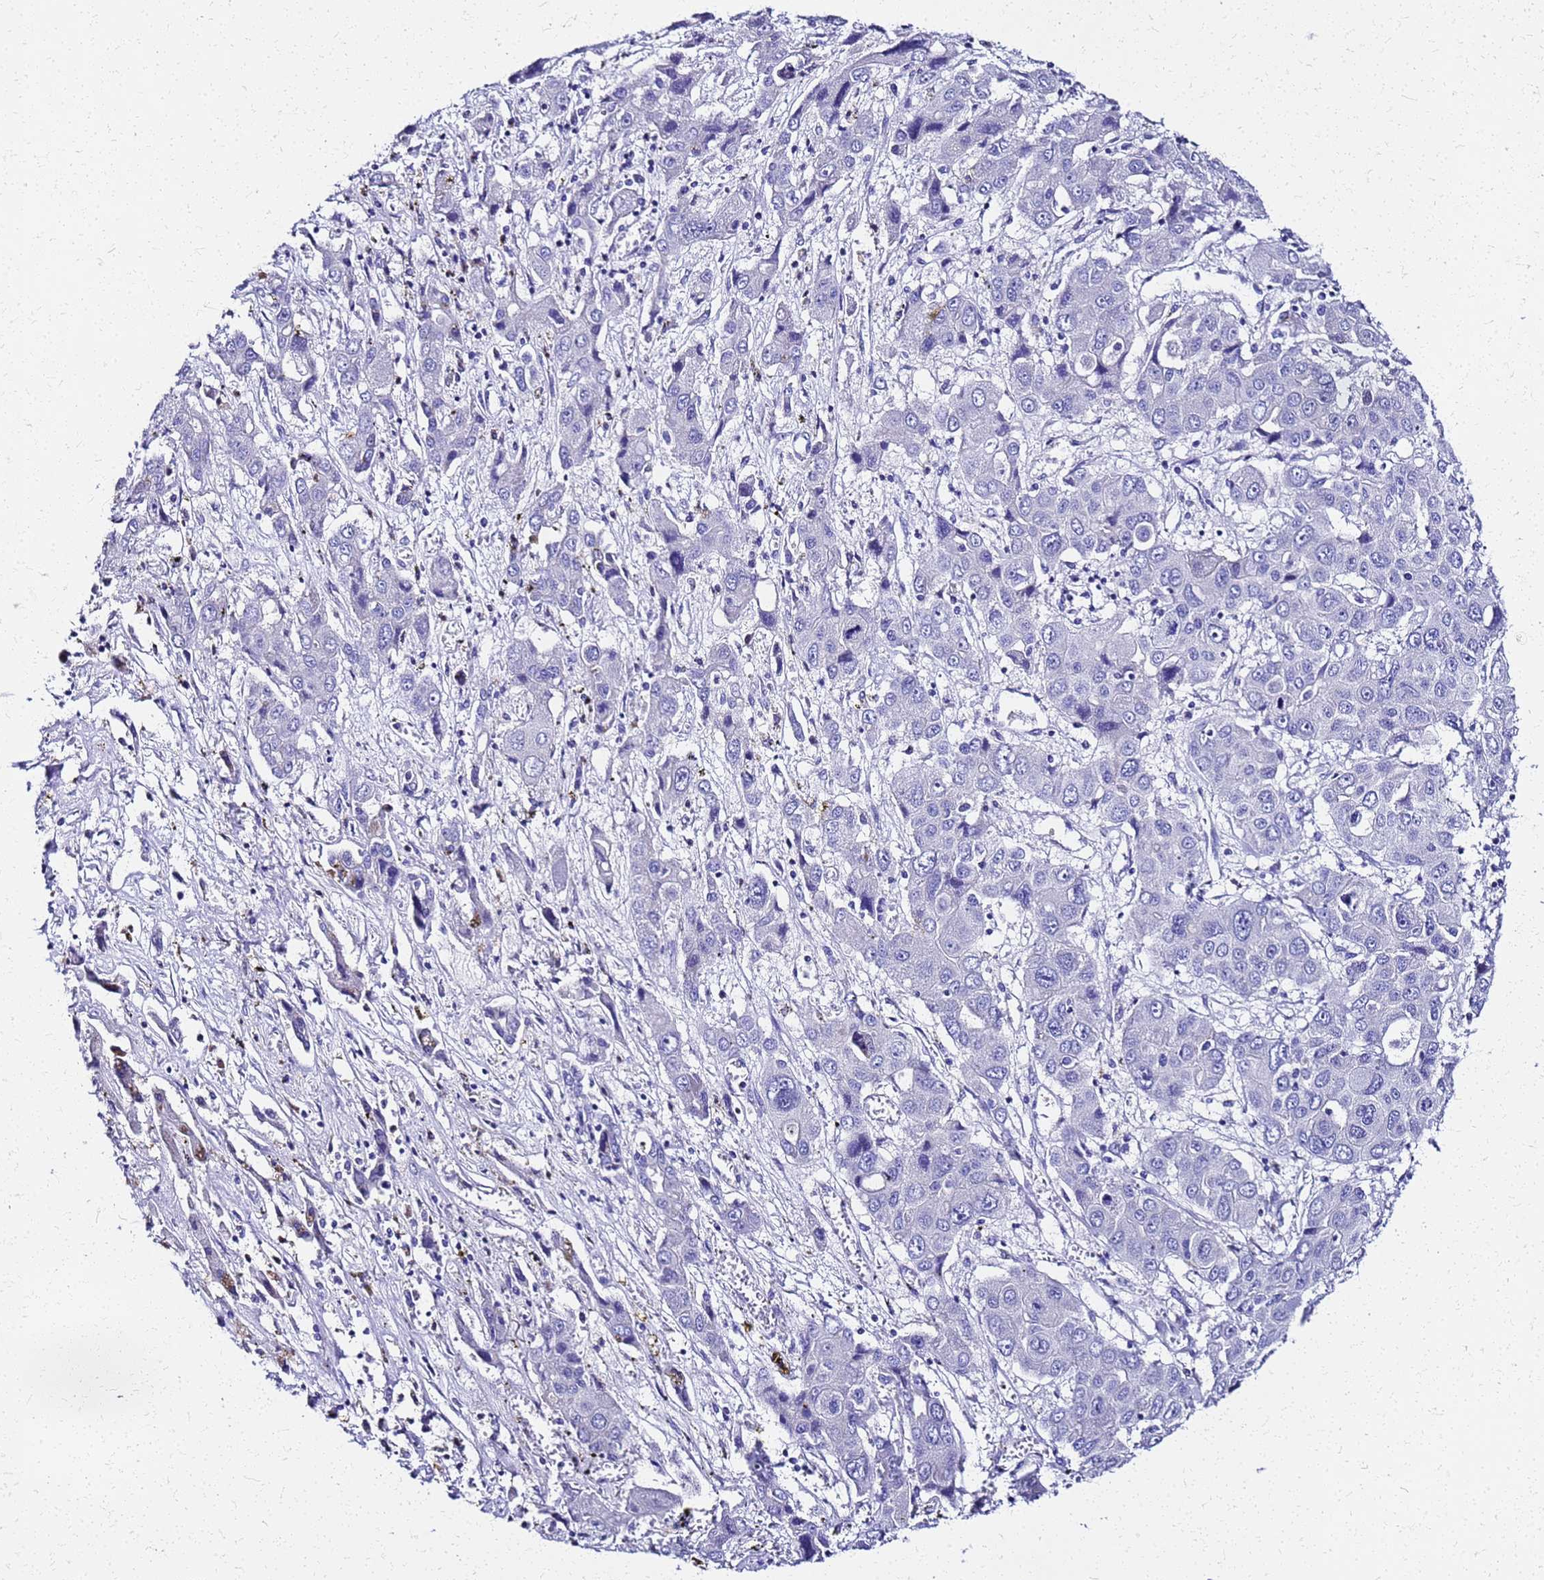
{"staining": {"intensity": "negative", "quantity": "none", "location": "none"}, "tissue": "liver cancer", "cell_type": "Tumor cells", "image_type": "cancer", "snomed": [{"axis": "morphology", "description": "Cholangiocarcinoma"}, {"axis": "topography", "description": "Liver"}], "caption": "Liver cancer was stained to show a protein in brown. There is no significant staining in tumor cells.", "gene": "SMIM21", "patient": {"sex": "male", "age": 67}}